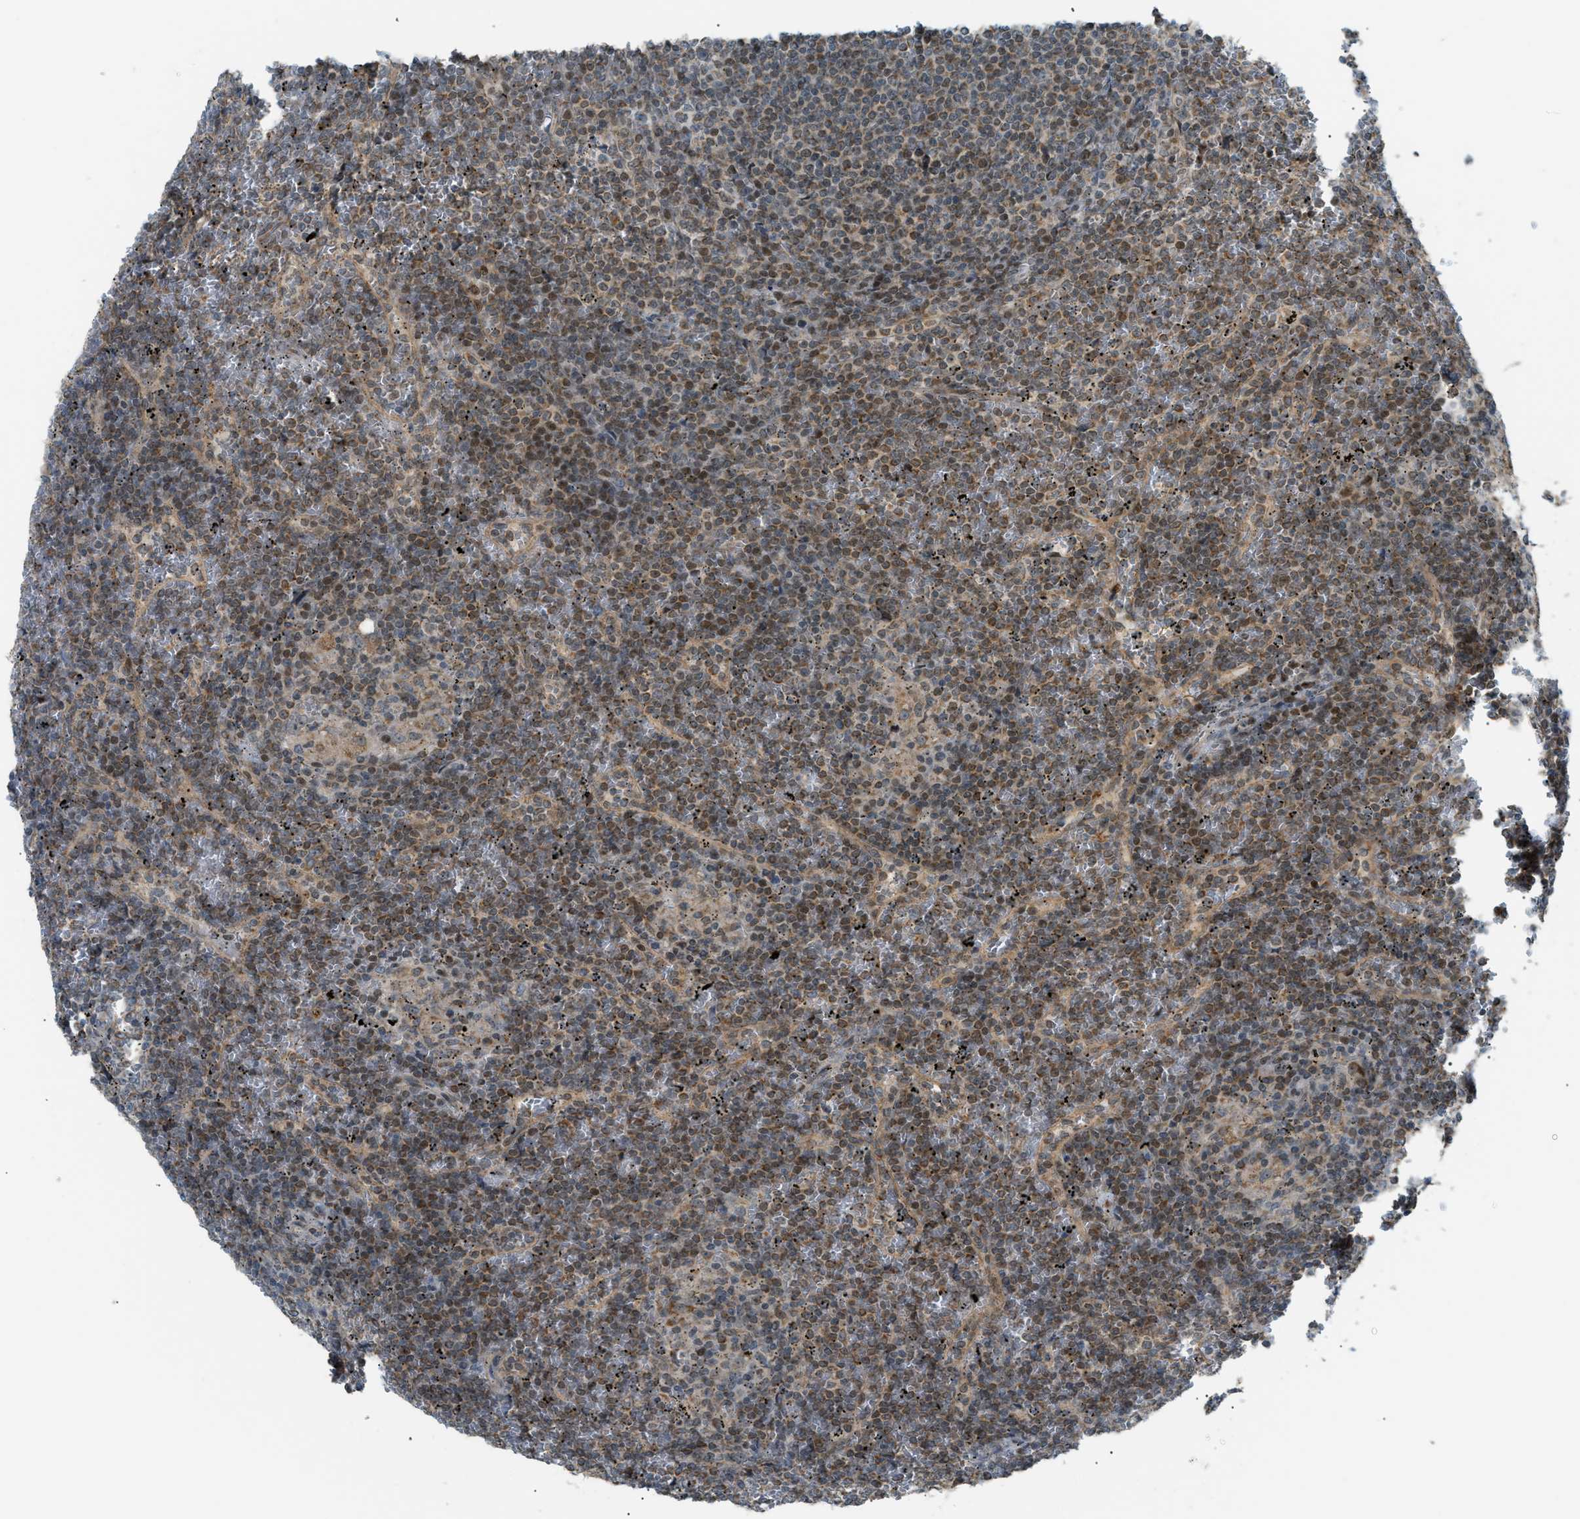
{"staining": {"intensity": "moderate", "quantity": "25%-75%", "location": "nuclear"}, "tissue": "lymphoma", "cell_type": "Tumor cells", "image_type": "cancer", "snomed": [{"axis": "morphology", "description": "Malignant lymphoma, non-Hodgkin's type, Low grade"}, {"axis": "topography", "description": "Spleen"}], "caption": "Immunohistochemistry (IHC) (DAB (3,3'-diaminobenzidine)) staining of human lymphoma exhibits moderate nuclear protein expression in approximately 25%-75% of tumor cells.", "gene": "CCDC186", "patient": {"sex": "female", "age": 19}}